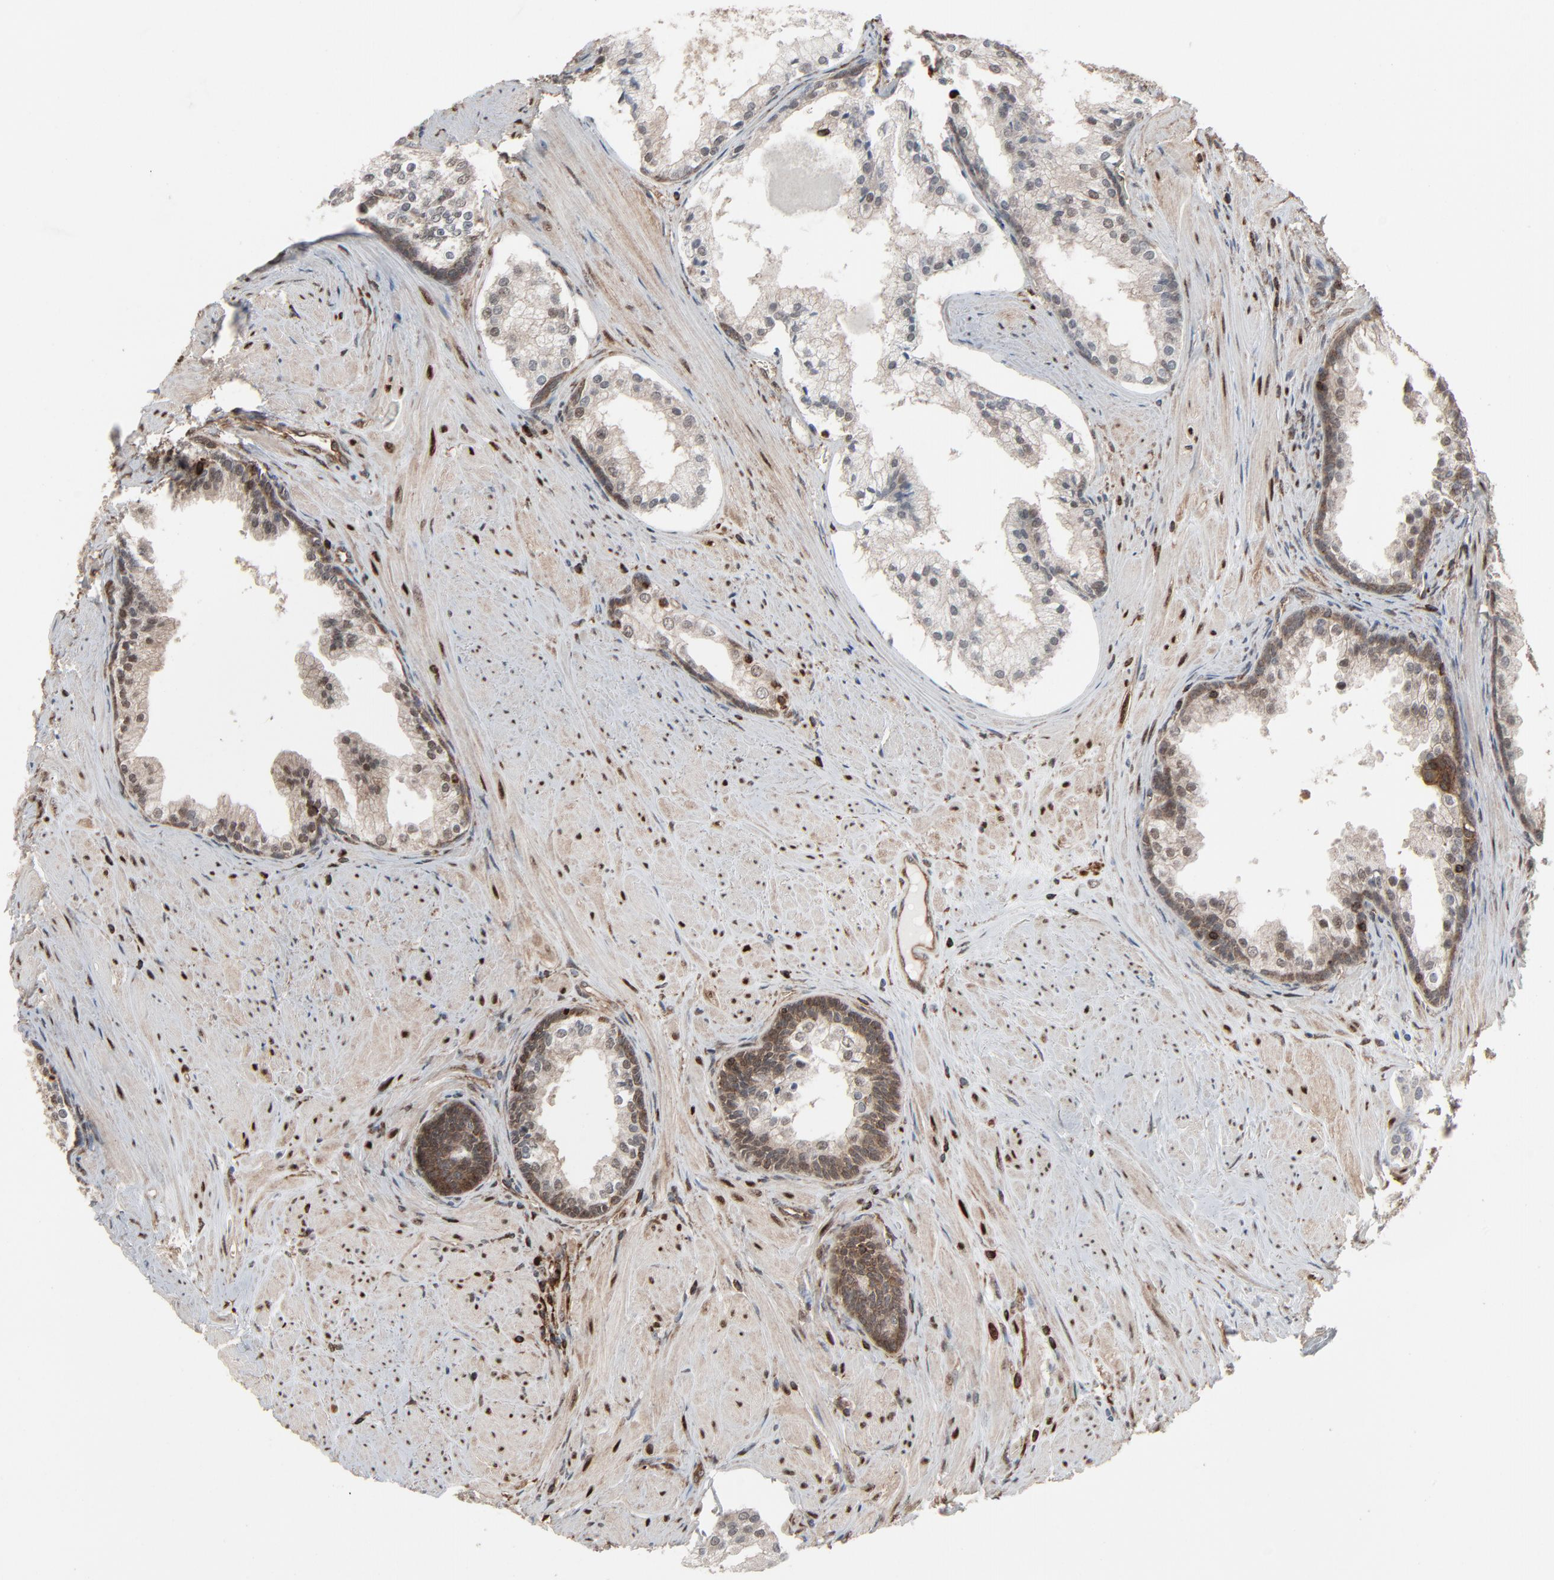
{"staining": {"intensity": "weak", "quantity": "<25%", "location": "nuclear"}, "tissue": "prostate cancer", "cell_type": "Tumor cells", "image_type": "cancer", "snomed": [{"axis": "morphology", "description": "Adenocarcinoma, Medium grade"}, {"axis": "topography", "description": "Prostate"}], "caption": "An IHC photomicrograph of prostate cancer (medium-grade adenocarcinoma) is shown. There is no staining in tumor cells of prostate cancer (medium-grade adenocarcinoma).", "gene": "OPTN", "patient": {"sex": "male", "age": 70}}